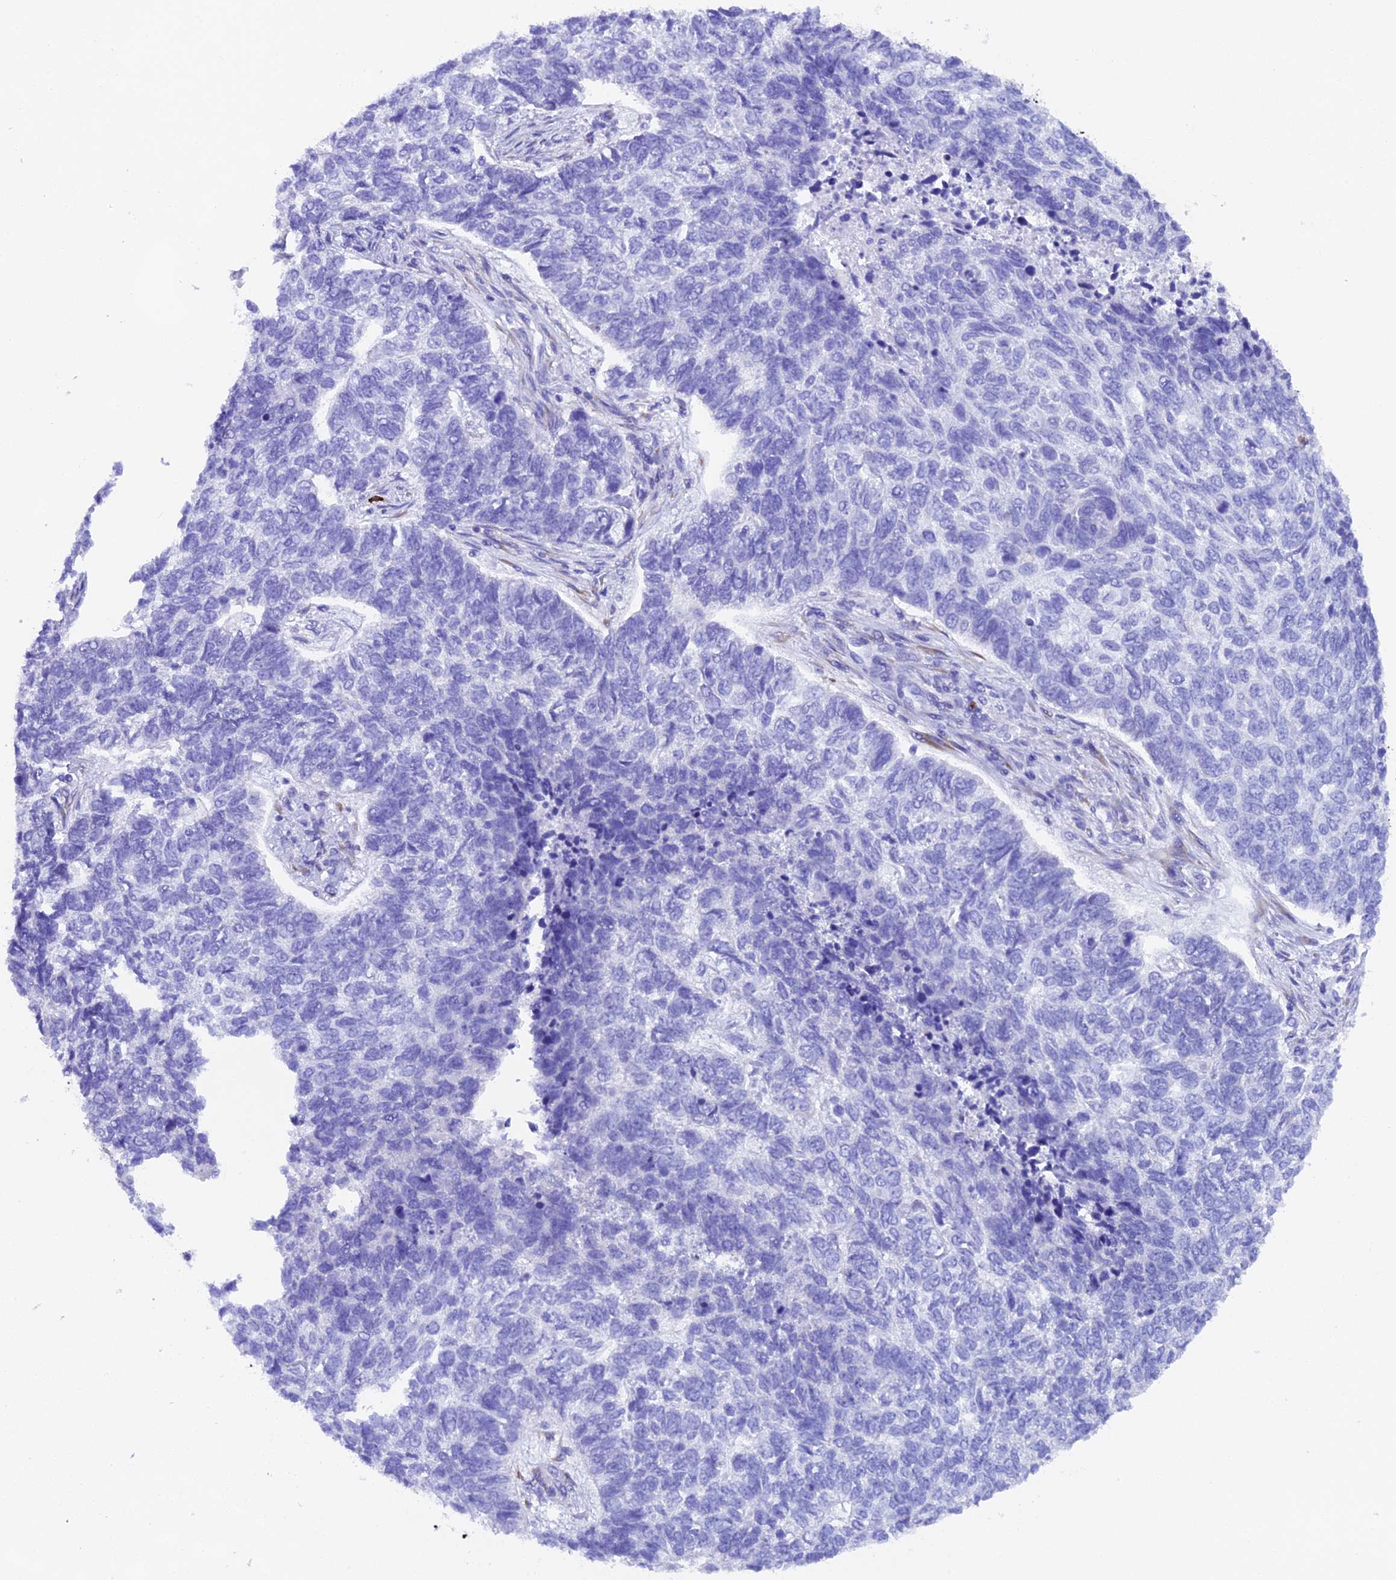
{"staining": {"intensity": "negative", "quantity": "none", "location": "none"}, "tissue": "skin cancer", "cell_type": "Tumor cells", "image_type": "cancer", "snomed": [{"axis": "morphology", "description": "Basal cell carcinoma"}, {"axis": "topography", "description": "Skin"}], "caption": "This is an IHC photomicrograph of human skin basal cell carcinoma. There is no expression in tumor cells.", "gene": "FKBP11", "patient": {"sex": "female", "age": 65}}